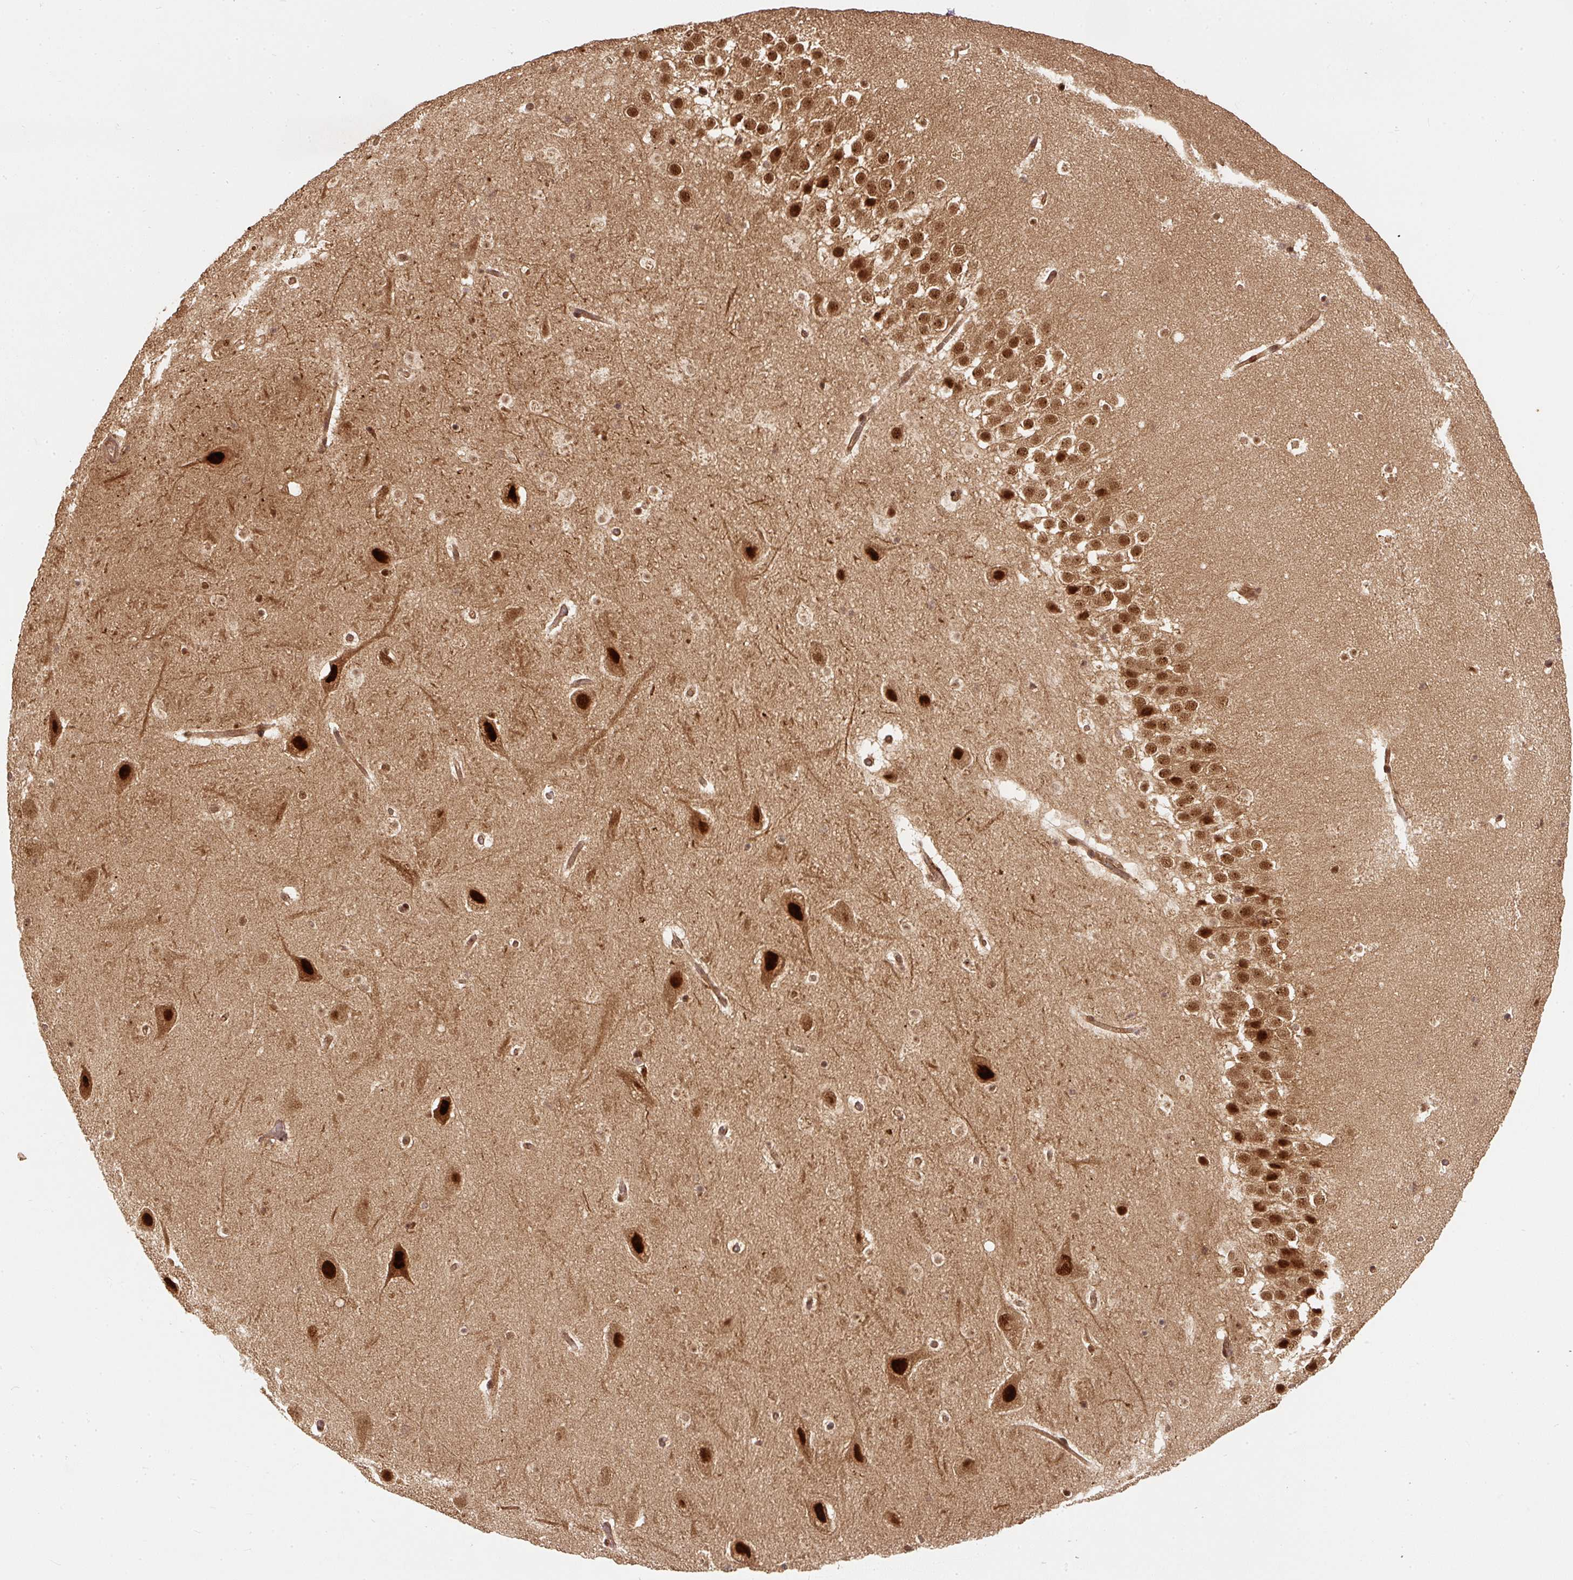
{"staining": {"intensity": "moderate", "quantity": ">75%", "location": "nuclear"}, "tissue": "hippocampus", "cell_type": "Glial cells", "image_type": "normal", "snomed": [{"axis": "morphology", "description": "Normal tissue, NOS"}, {"axis": "topography", "description": "Hippocampus"}], "caption": "Approximately >75% of glial cells in benign human hippocampus show moderate nuclear protein staining as visualized by brown immunohistochemical staining.", "gene": "PSMD1", "patient": {"sex": "male", "age": 37}}